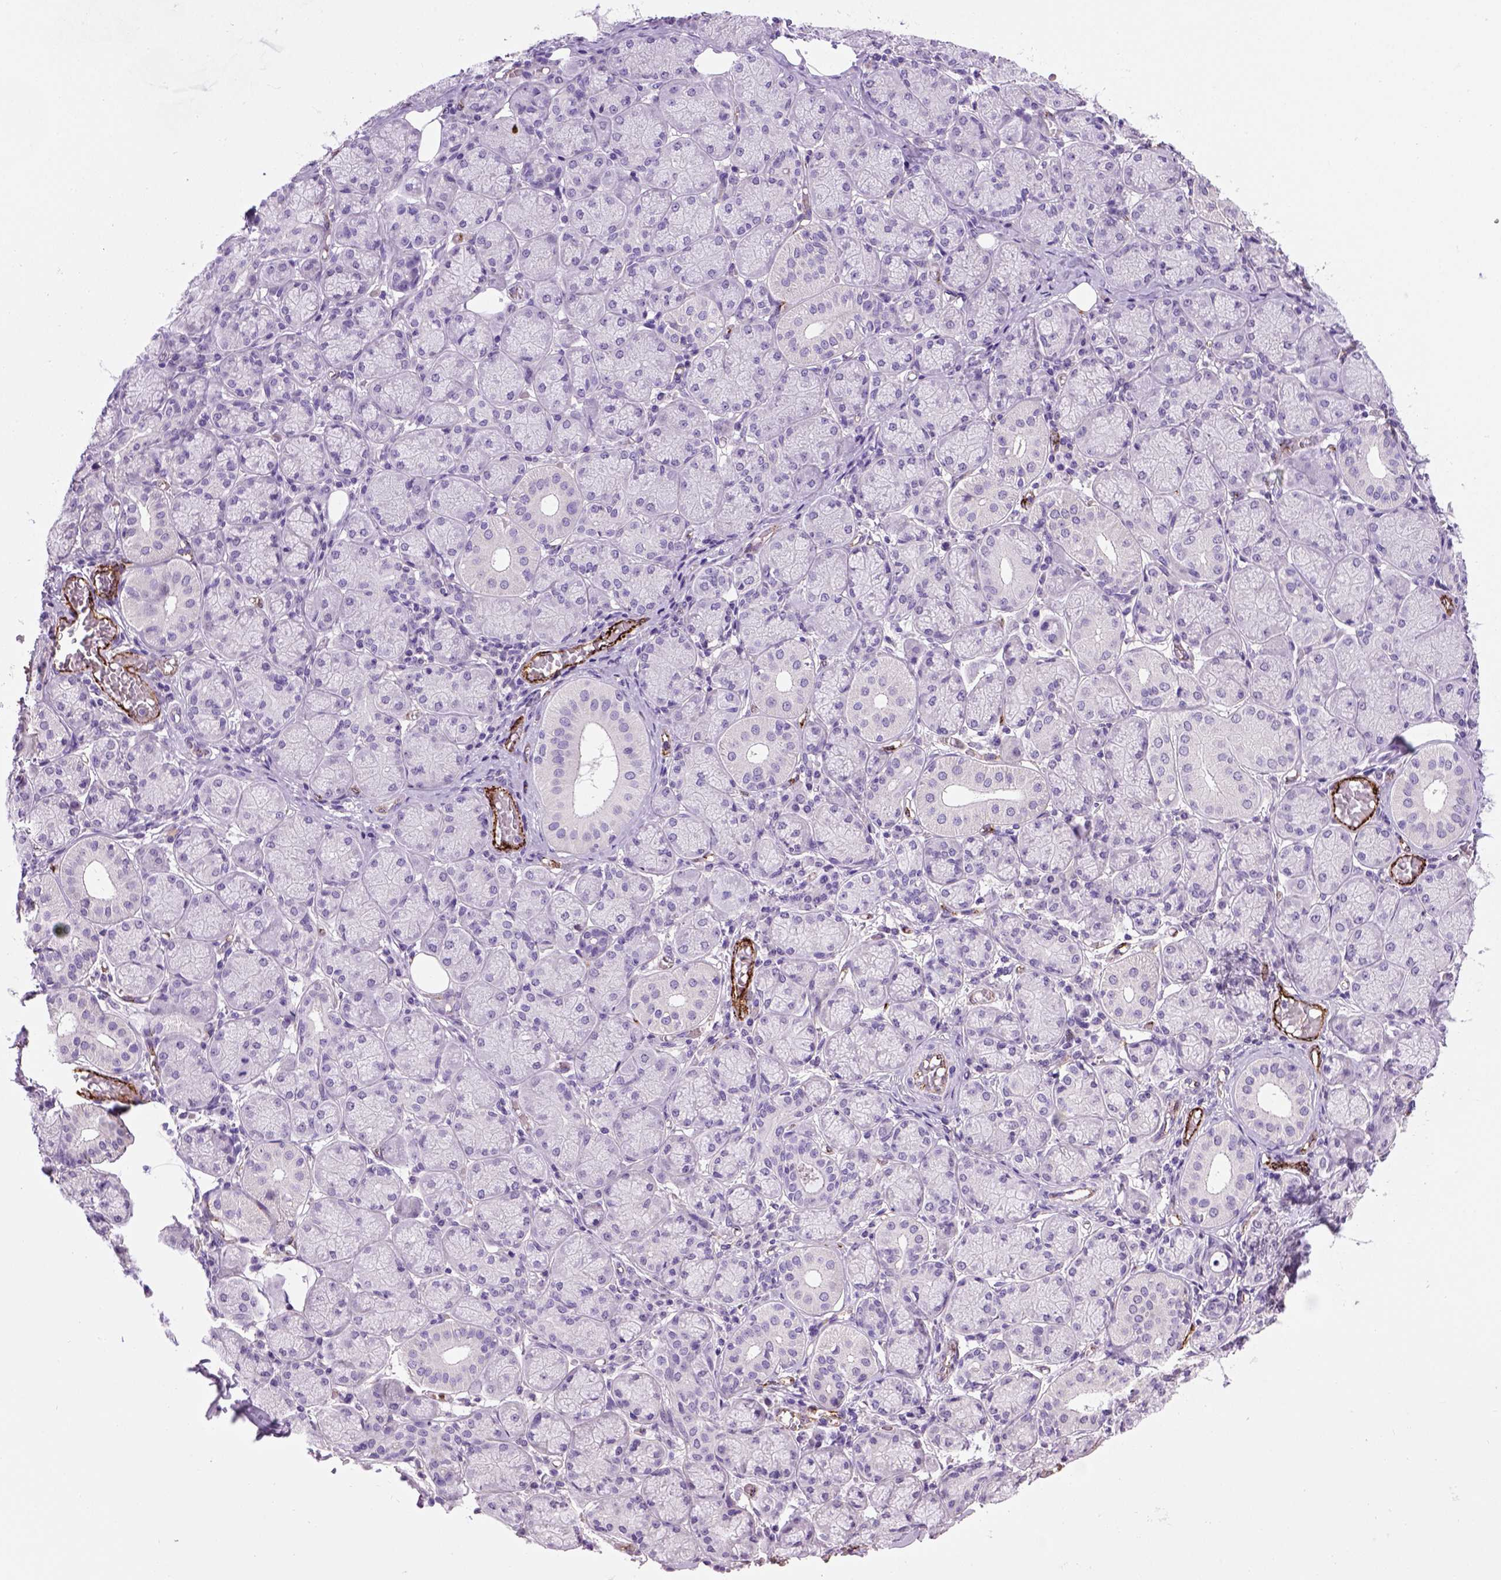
{"staining": {"intensity": "negative", "quantity": "none", "location": "none"}, "tissue": "salivary gland", "cell_type": "Glandular cells", "image_type": "normal", "snomed": [{"axis": "morphology", "description": "Normal tissue, NOS"}, {"axis": "topography", "description": "Salivary gland"}, {"axis": "topography", "description": "Peripheral nerve tissue"}], "caption": "Glandular cells show no significant staining in benign salivary gland. The staining is performed using DAB brown chromogen with nuclei counter-stained in using hematoxylin.", "gene": "VWF", "patient": {"sex": "female", "age": 24}}